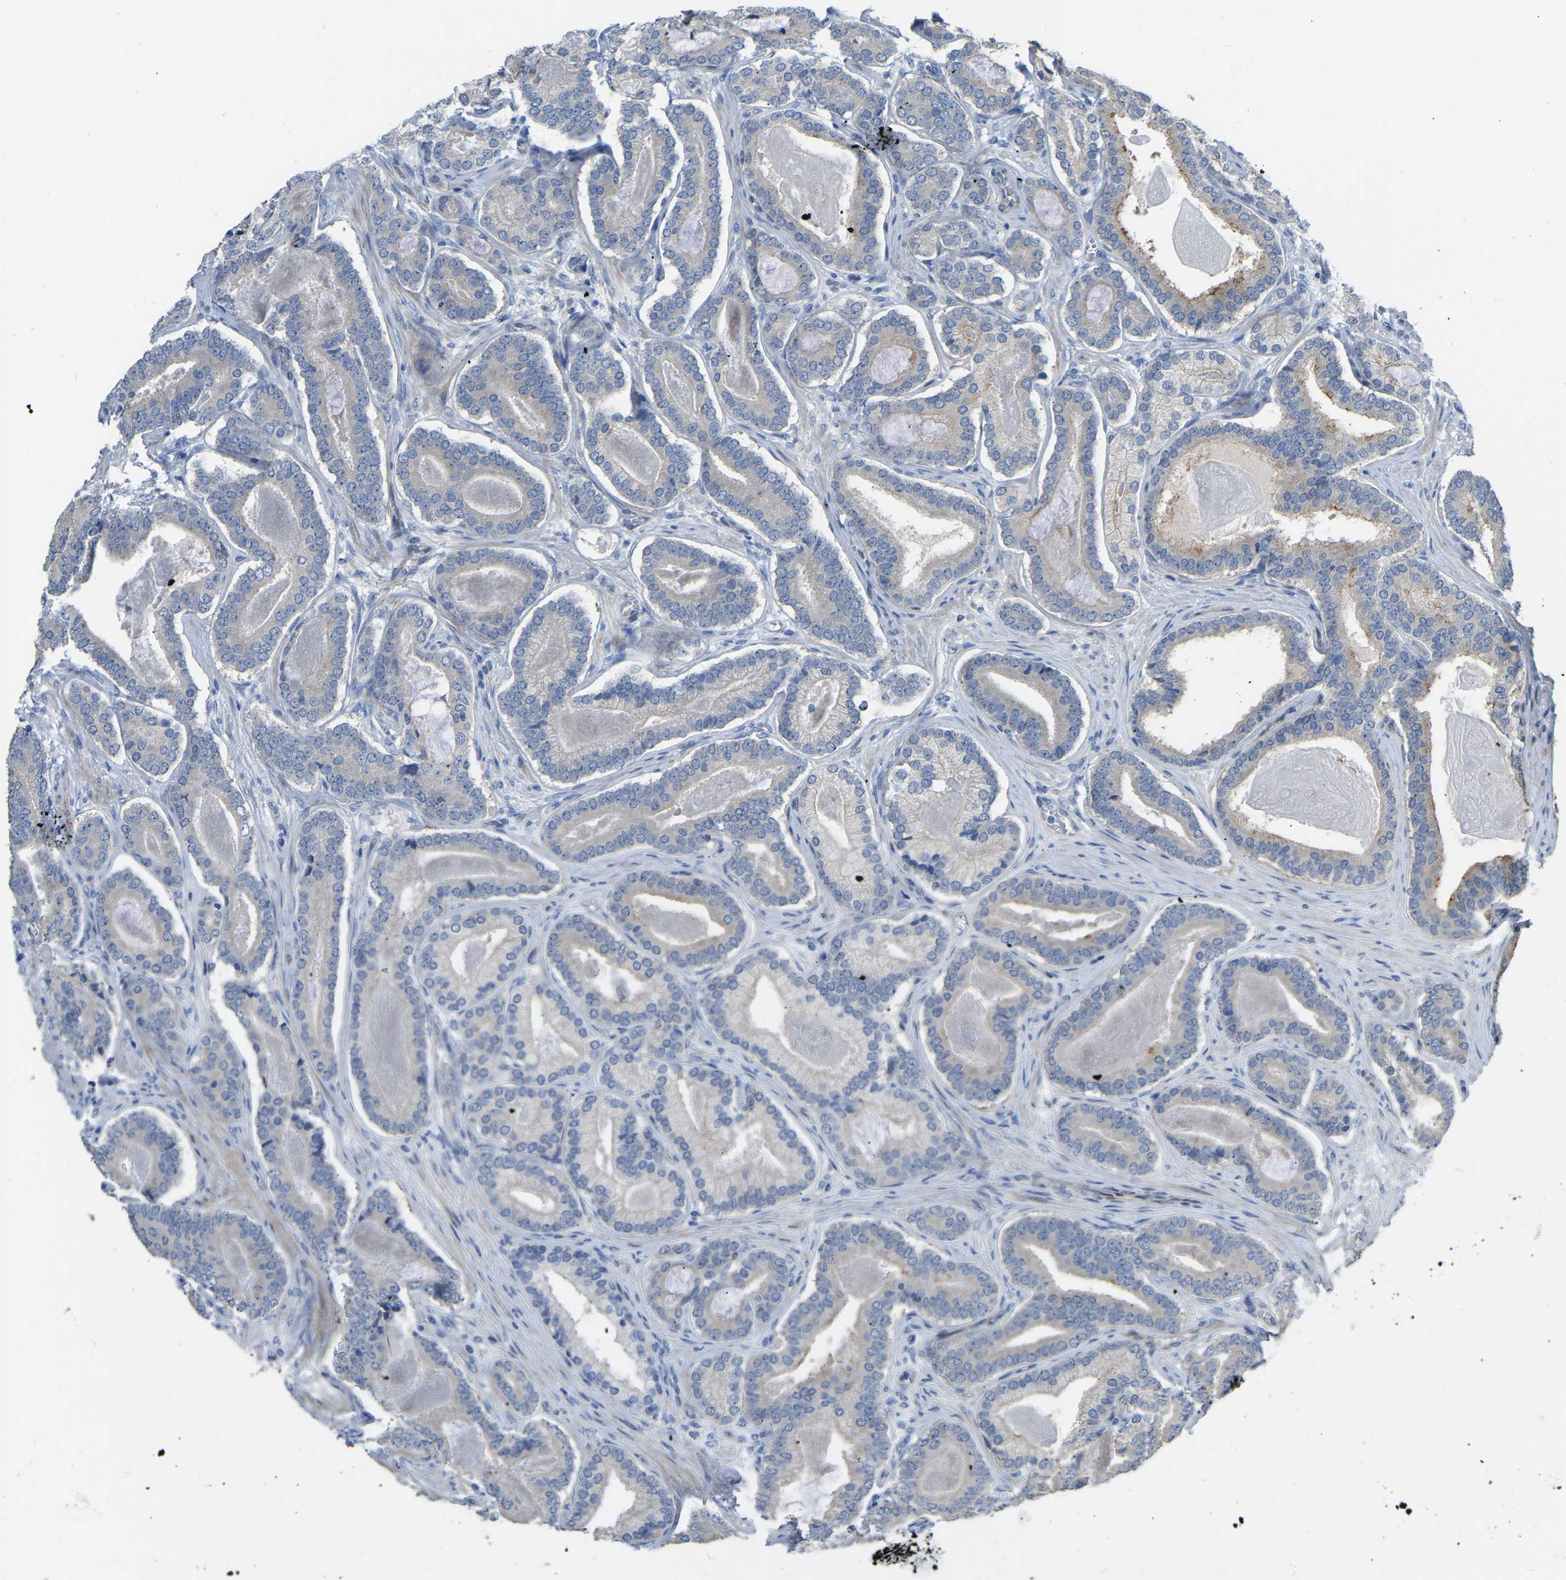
{"staining": {"intensity": "negative", "quantity": "none", "location": "none"}, "tissue": "prostate cancer", "cell_type": "Tumor cells", "image_type": "cancer", "snomed": [{"axis": "morphology", "description": "Adenocarcinoma, High grade"}, {"axis": "topography", "description": "Prostate"}], "caption": "This image is of prostate cancer (adenocarcinoma (high-grade)) stained with immunohistochemistry to label a protein in brown with the nuclei are counter-stained blue. There is no expression in tumor cells.", "gene": "HIGD2B", "patient": {"sex": "male", "age": 60}}